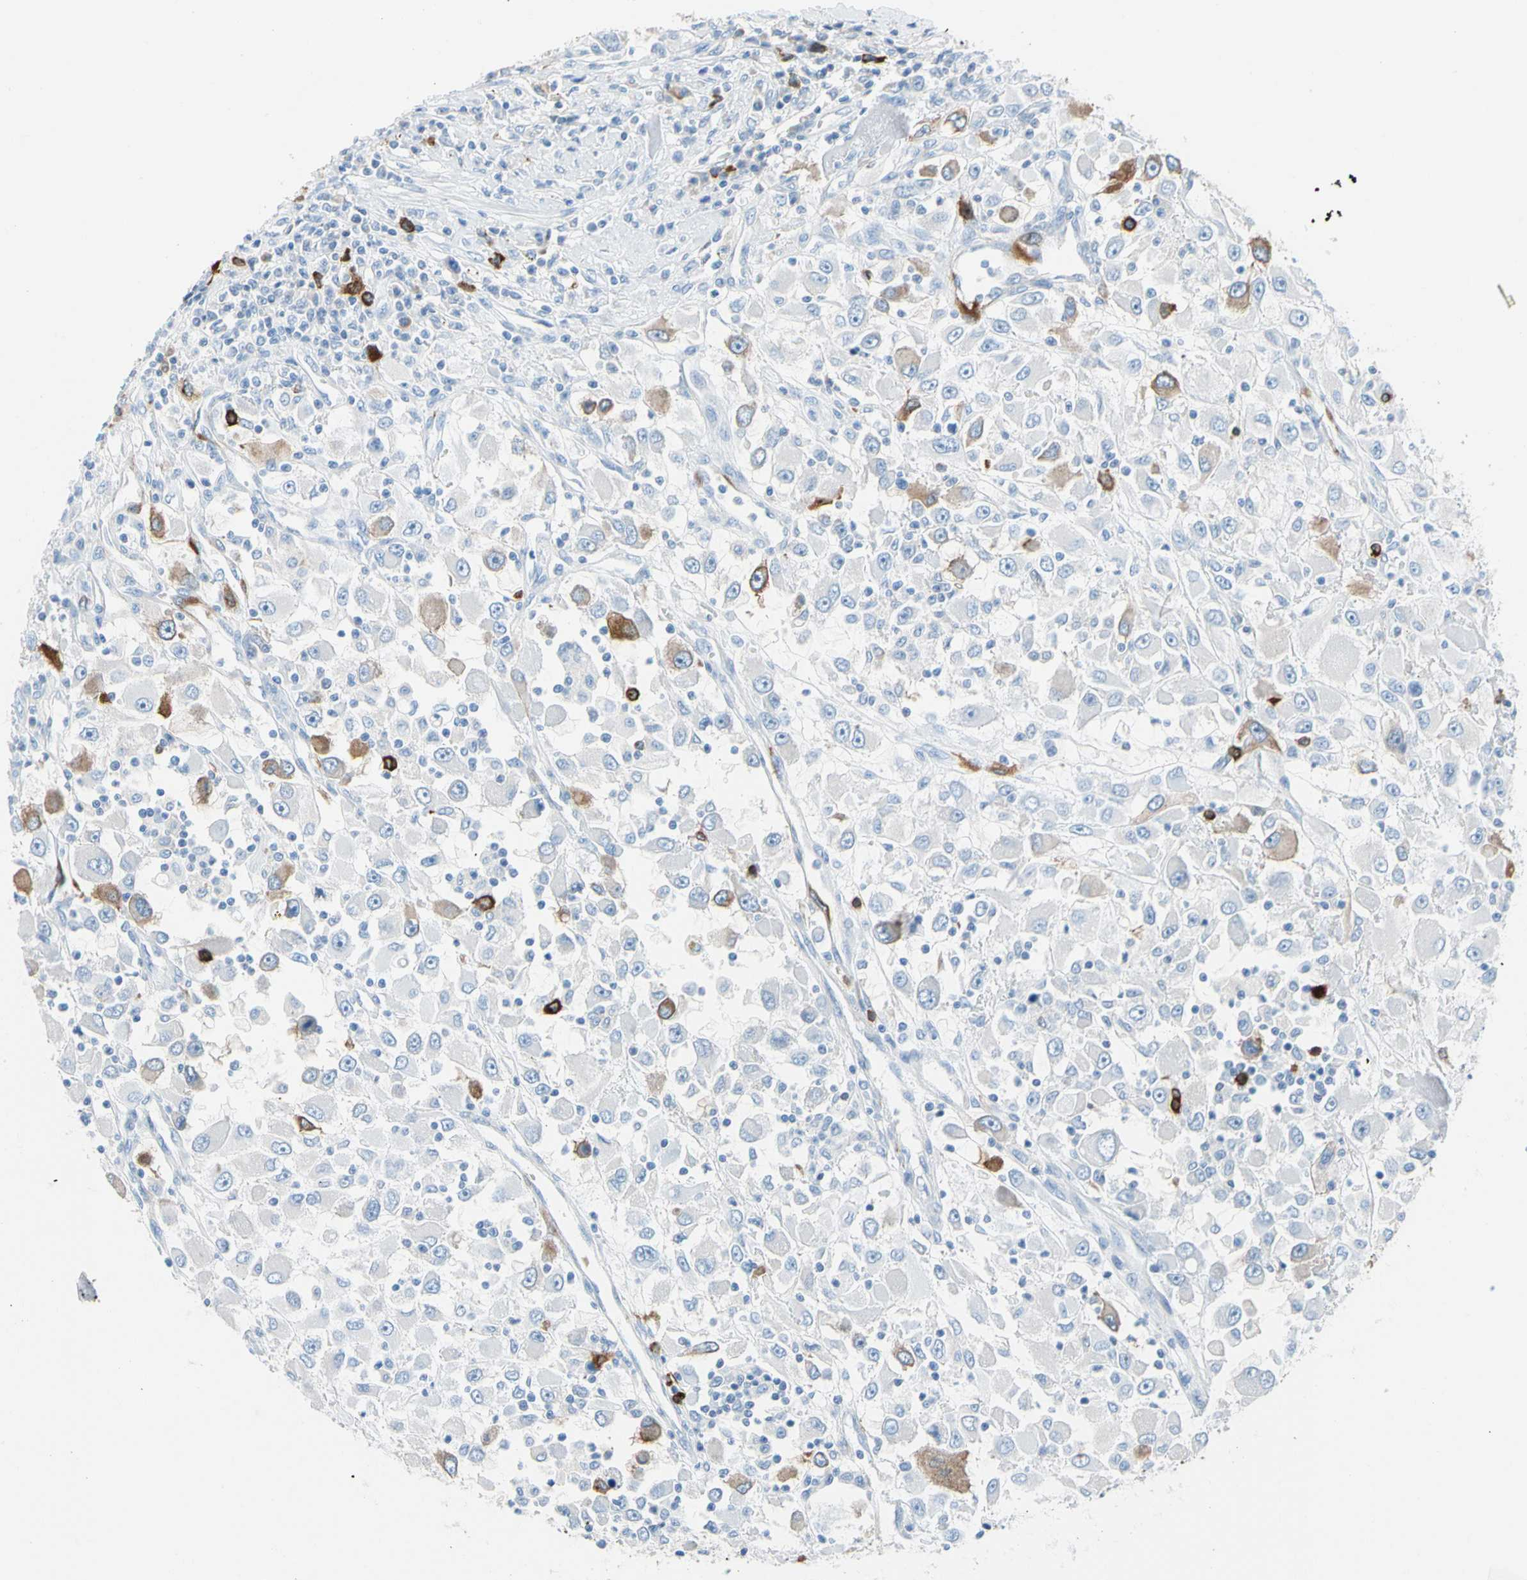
{"staining": {"intensity": "moderate", "quantity": "<25%", "location": "cytoplasmic/membranous"}, "tissue": "renal cancer", "cell_type": "Tumor cells", "image_type": "cancer", "snomed": [{"axis": "morphology", "description": "Adenocarcinoma, NOS"}, {"axis": "topography", "description": "Kidney"}], "caption": "This photomicrograph shows renal cancer (adenocarcinoma) stained with immunohistochemistry to label a protein in brown. The cytoplasmic/membranous of tumor cells show moderate positivity for the protein. Nuclei are counter-stained blue.", "gene": "TACC3", "patient": {"sex": "female", "age": 52}}